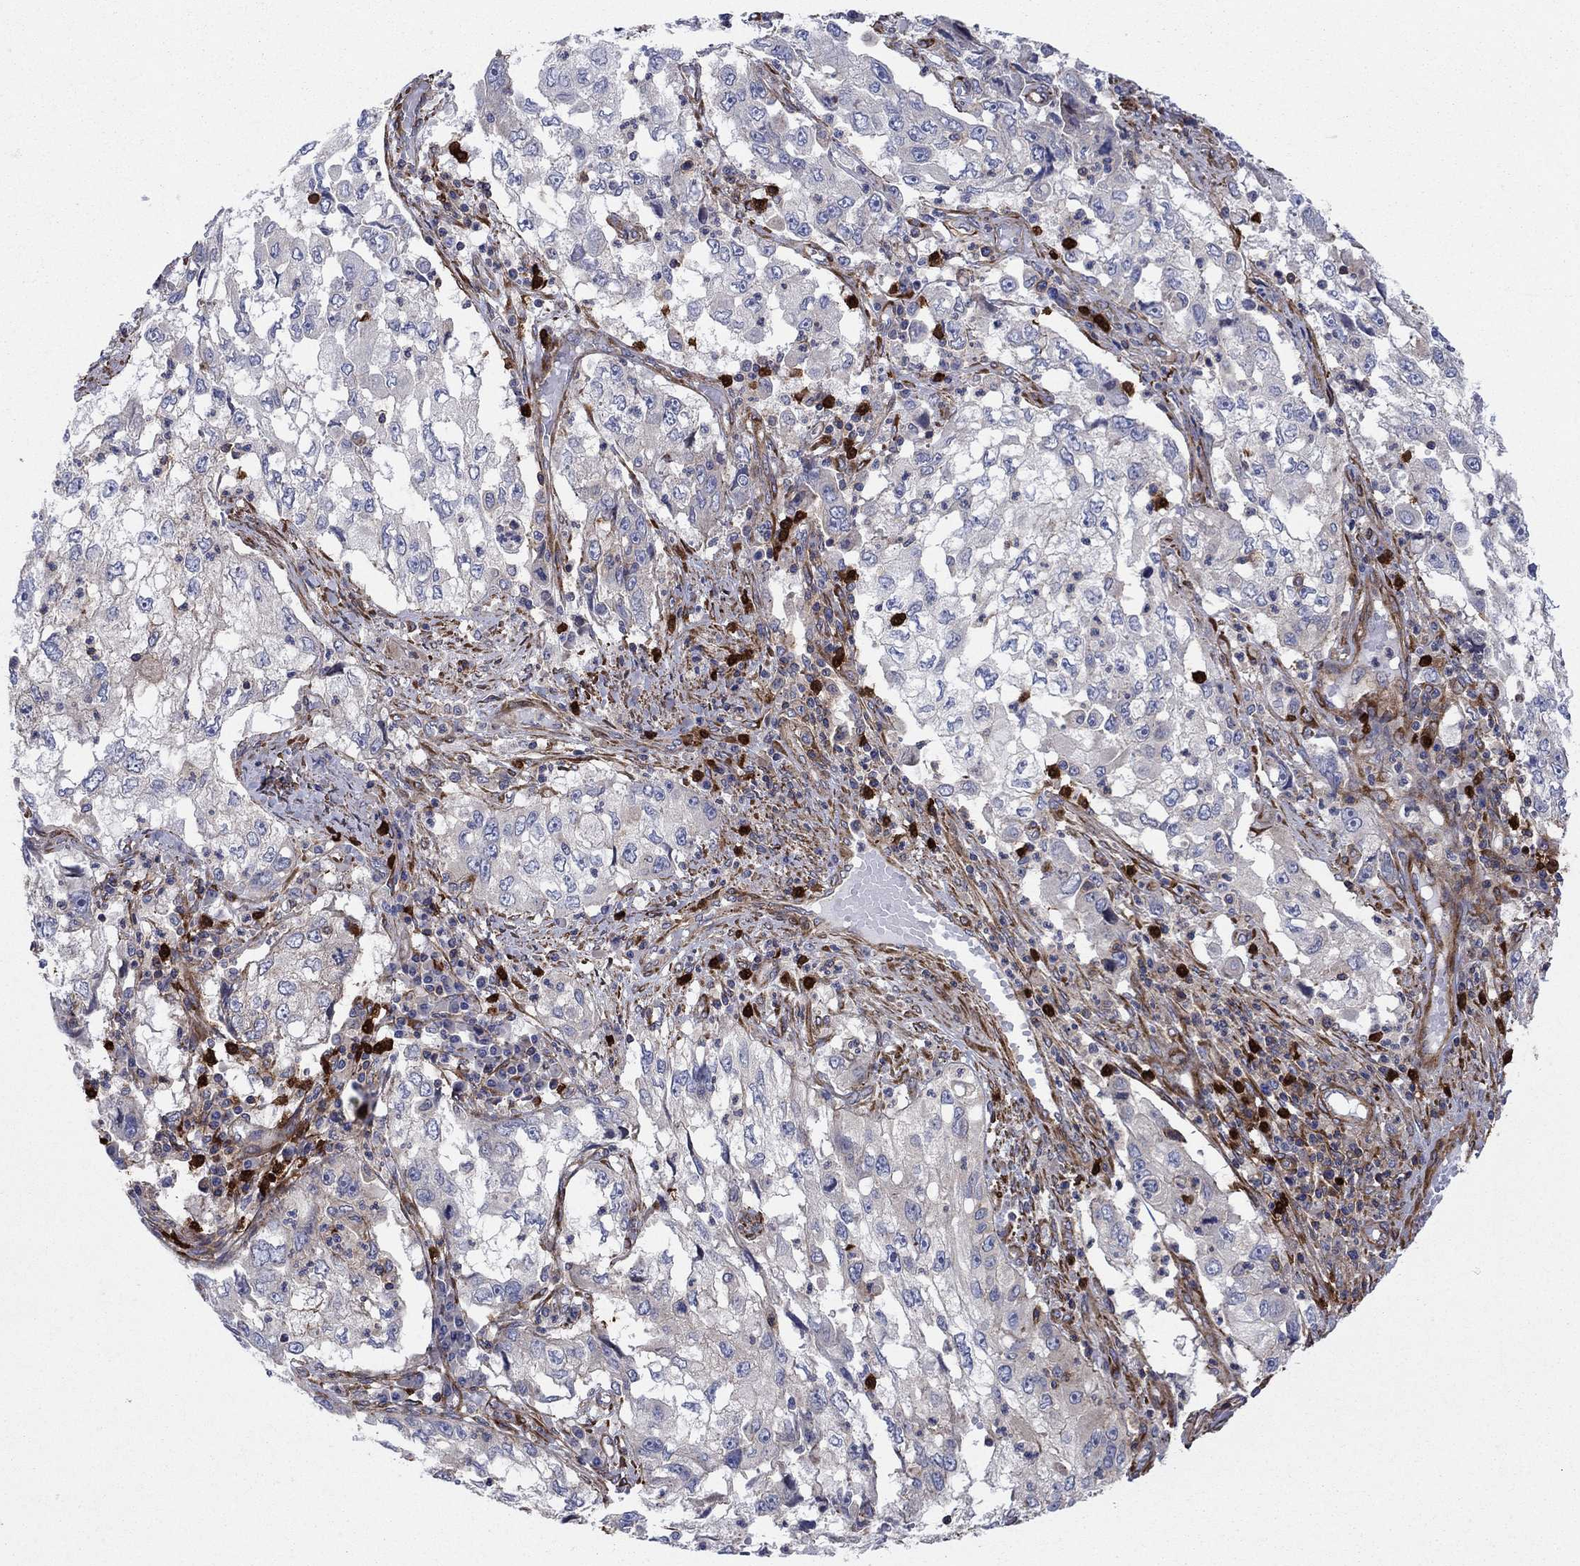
{"staining": {"intensity": "negative", "quantity": "none", "location": "none"}, "tissue": "cervical cancer", "cell_type": "Tumor cells", "image_type": "cancer", "snomed": [{"axis": "morphology", "description": "Squamous cell carcinoma, NOS"}, {"axis": "topography", "description": "Cervix"}], "caption": "Squamous cell carcinoma (cervical) was stained to show a protein in brown. There is no significant staining in tumor cells.", "gene": "PAG1", "patient": {"sex": "female", "age": 36}}